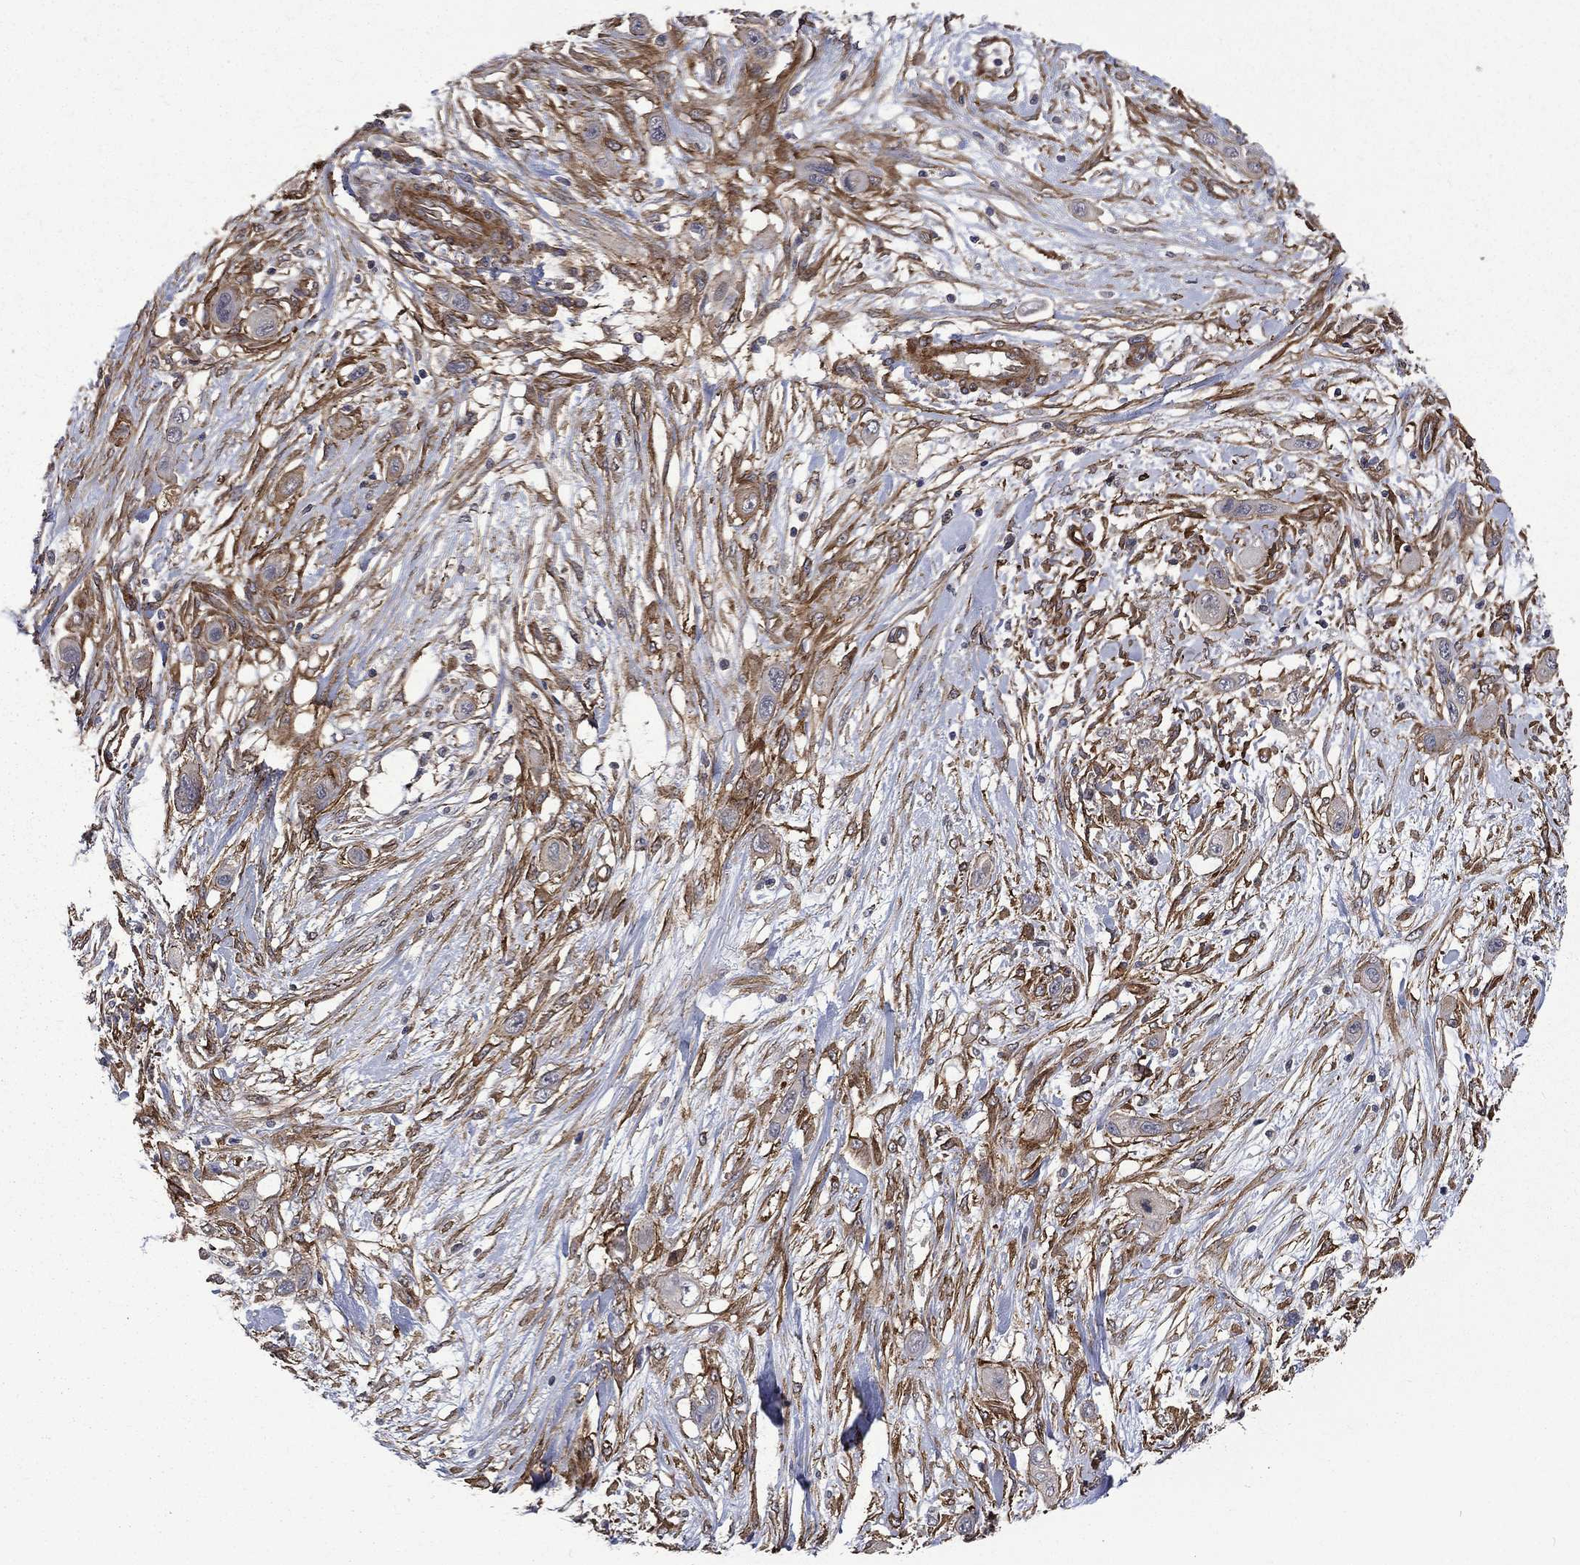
{"staining": {"intensity": "weak", "quantity": "25%-75%", "location": "cytoplasmic/membranous"}, "tissue": "skin cancer", "cell_type": "Tumor cells", "image_type": "cancer", "snomed": [{"axis": "morphology", "description": "Squamous cell carcinoma, NOS"}, {"axis": "topography", "description": "Skin"}], "caption": "Human skin squamous cell carcinoma stained with a brown dye exhibits weak cytoplasmic/membranous positive expression in approximately 25%-75% of tumor cells.", "gene": "PPFIBP1", "patient": {"sex": "male", "age": 79}}